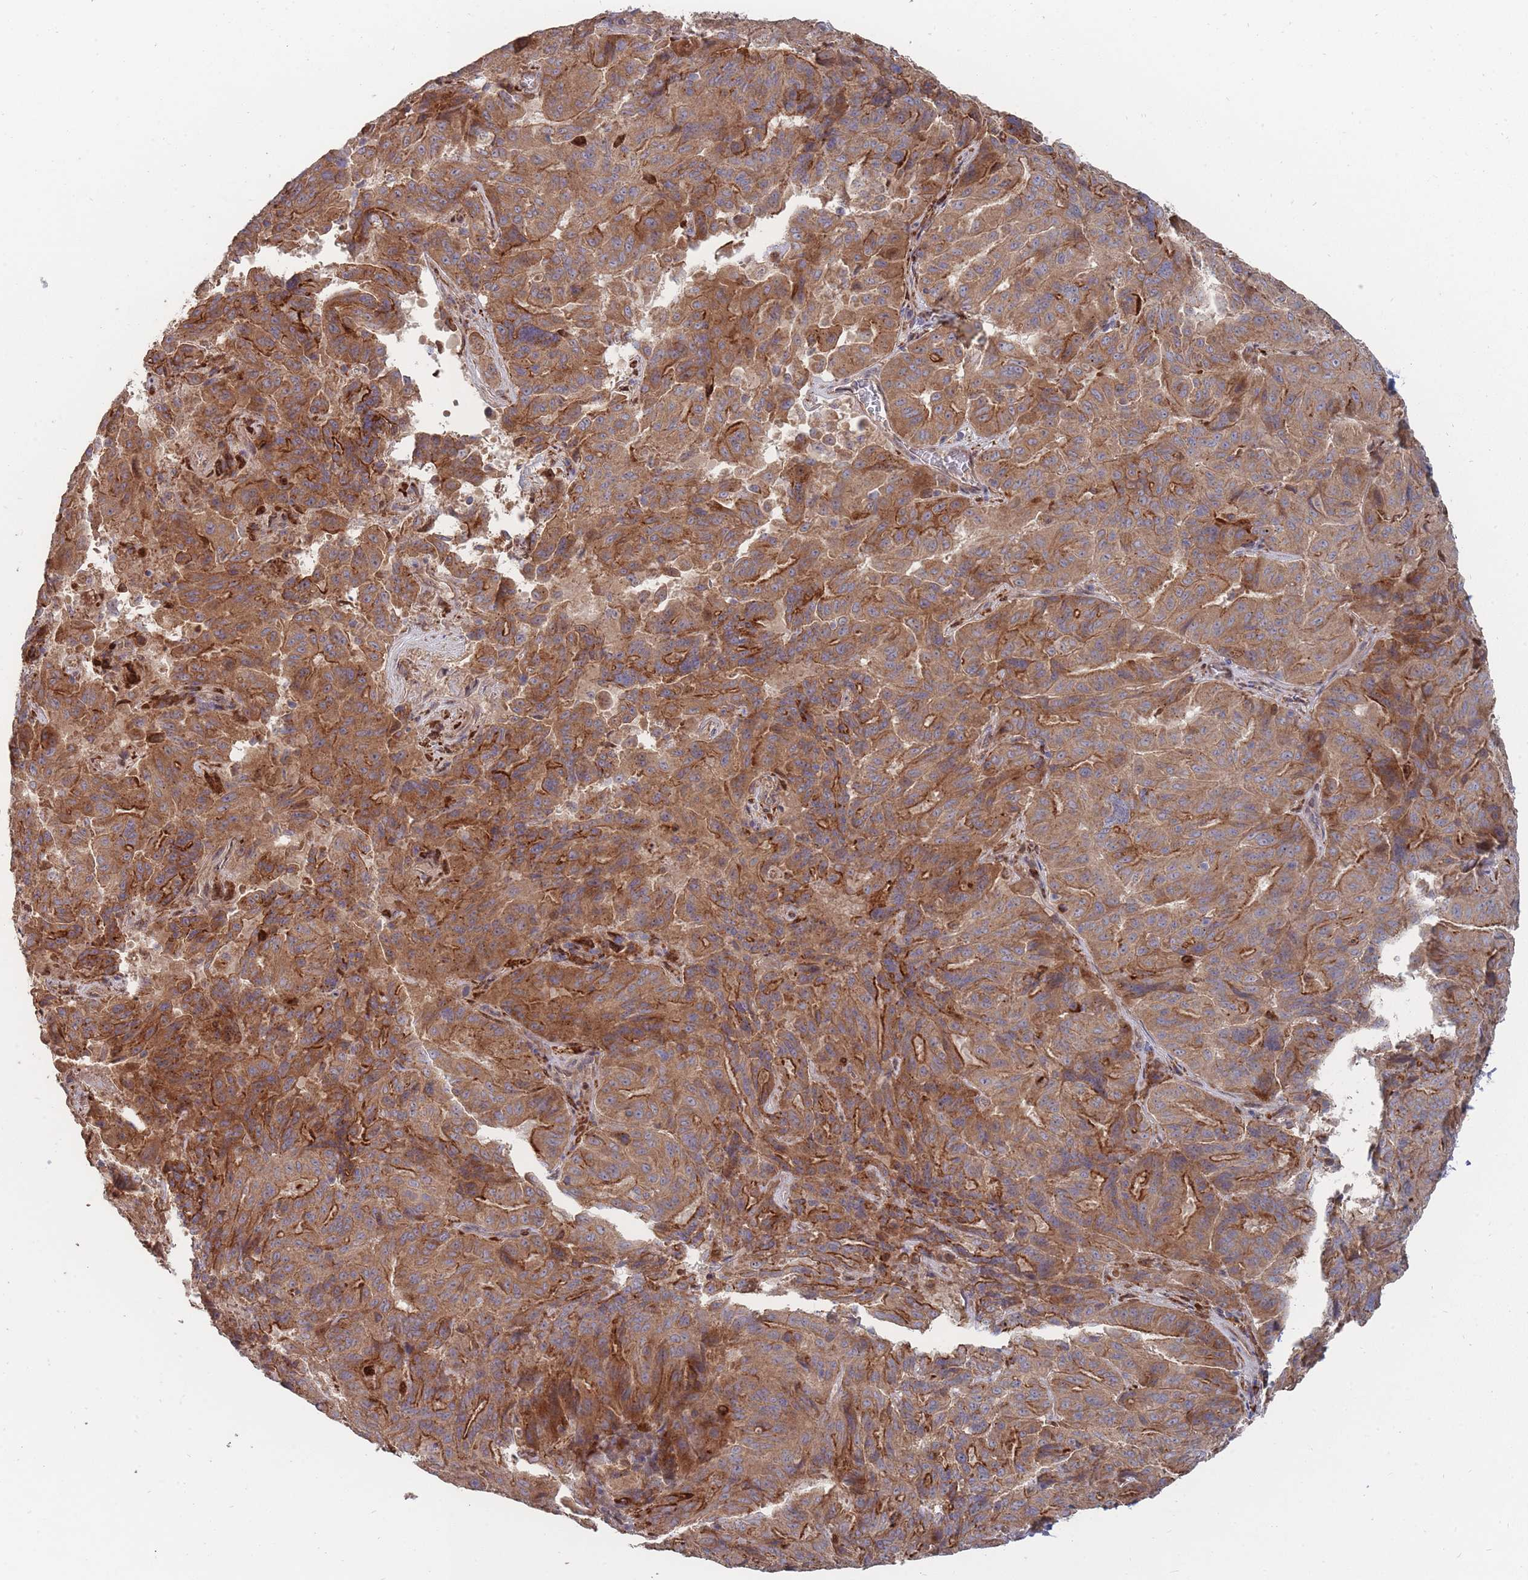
{"staining": {"intensity": "moderate", "quantity": ">75%", "location": "cytoplasmic/membranous"}, "tissue": "pancreatic cancer", "cell_type": "Tumor cells", "image_type": "cancer", "snomed": [{"axis": "morphology", "description": "Adenocarcinoma, NOS"}, {"axis": "topography", "description": "Pancreas"}], "caption": "A medium amount of moderate cytoplasmic/membranous staining is seen in approximately >75% of tumor cells in pancreatic cancer tissue. (DAB IHC, brown staining for protein, blue staining for nuclei).", "gene": "THSD7B", "patient": {"sex": "male", "age": 63}}